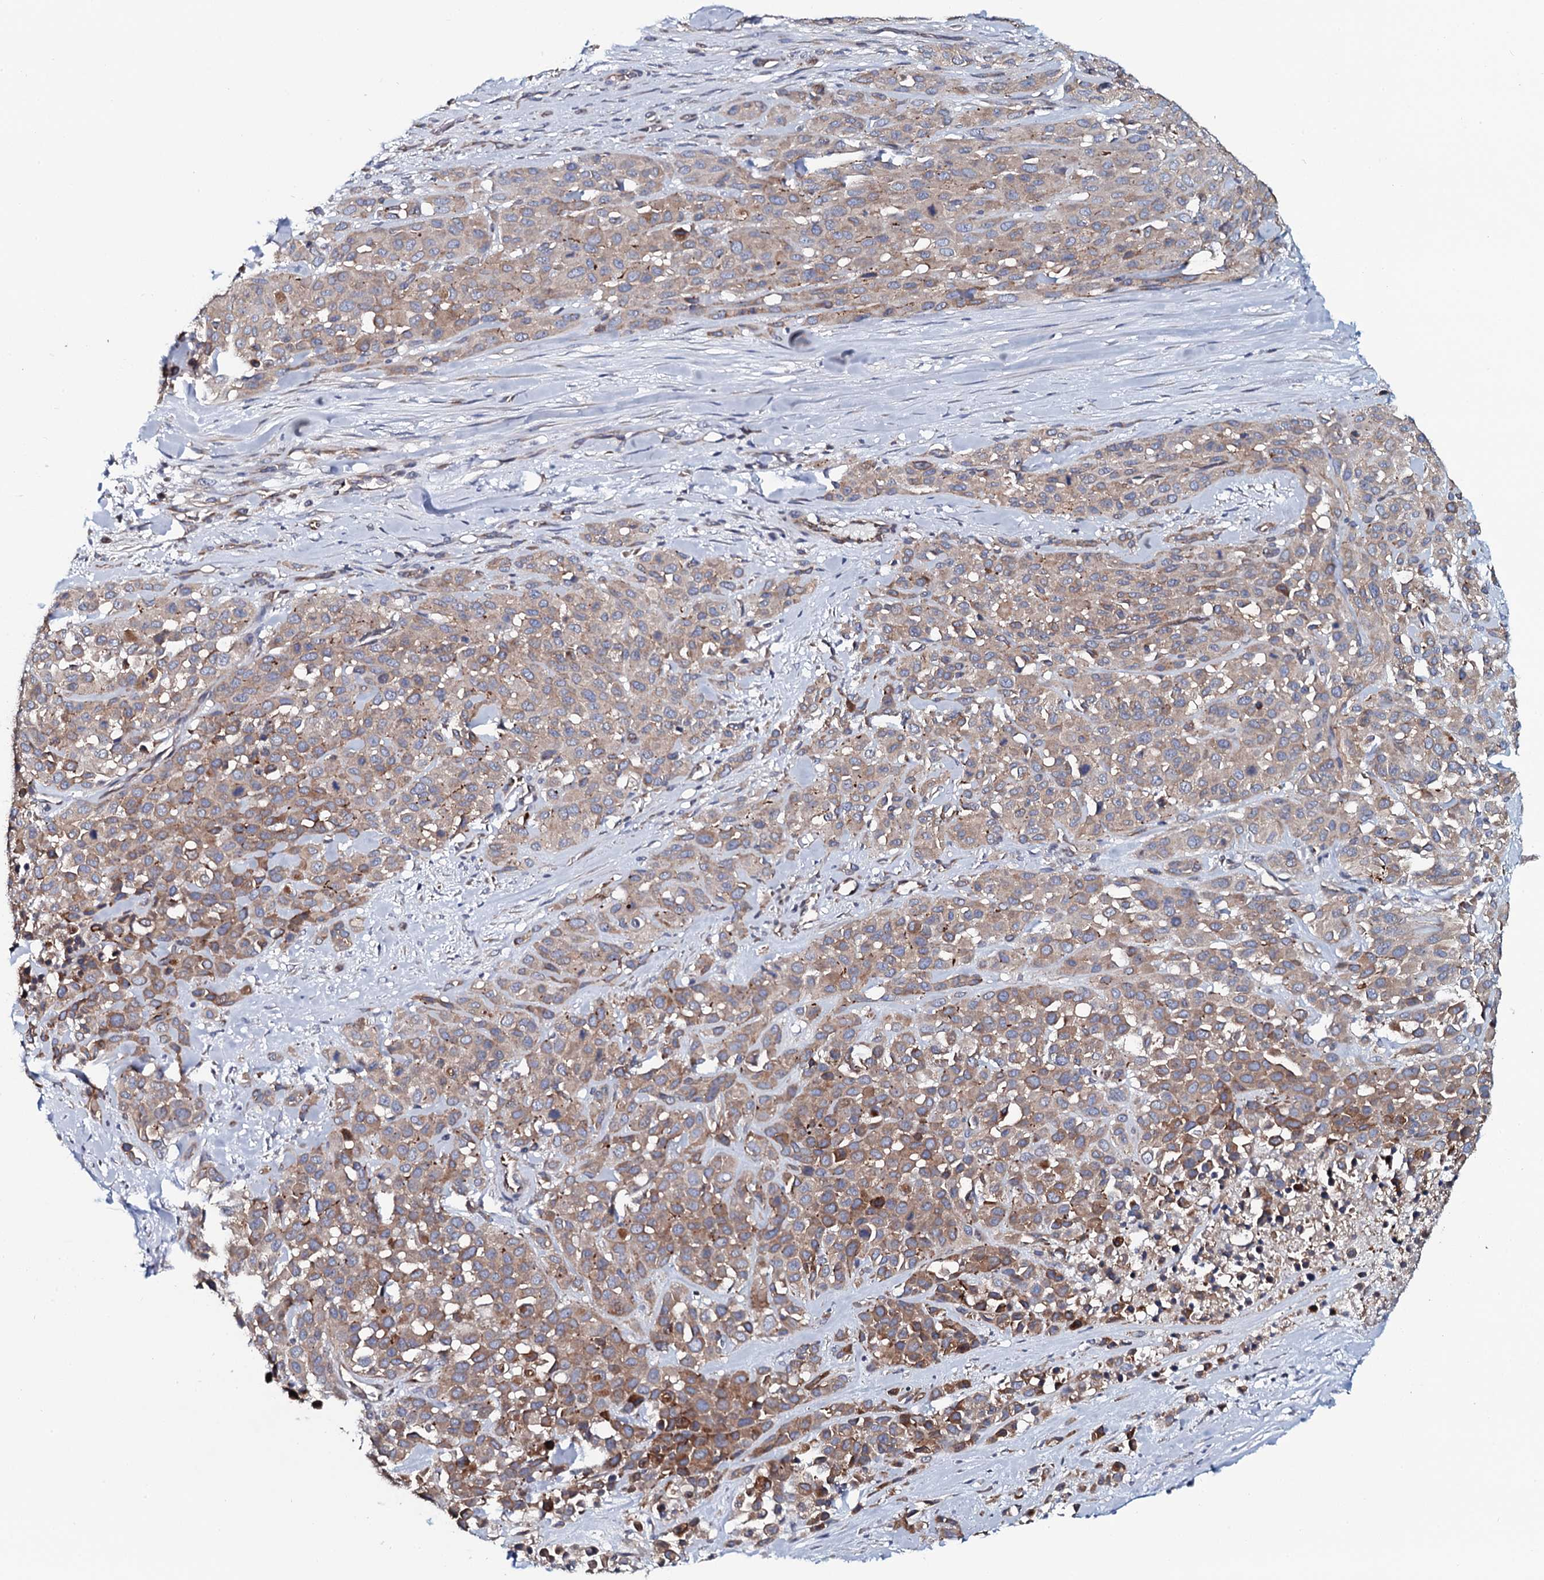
{"staining": {"intensity": "moderate", "quantity": "<25%", "location": "cytoplasmic/membranous"}, "tissue": "melanoma", "cell_type": "Tumor cells", "image_type": "cancer", "snomed": [{"axis": "morphology", "description": "Malignant melanoma, Metastatic site"}, {"axis": "topography", "description": "Skin"}], "caption": "The histopathology image shows immunohistochemical staining of malignant melanoma (metastatic site). There is moderate cytoplasmic/membranous staining is present in approximately <25% of tumor cells.", "gene": "TMEM151A", "patient": {"sex": "female", "age": 81}}